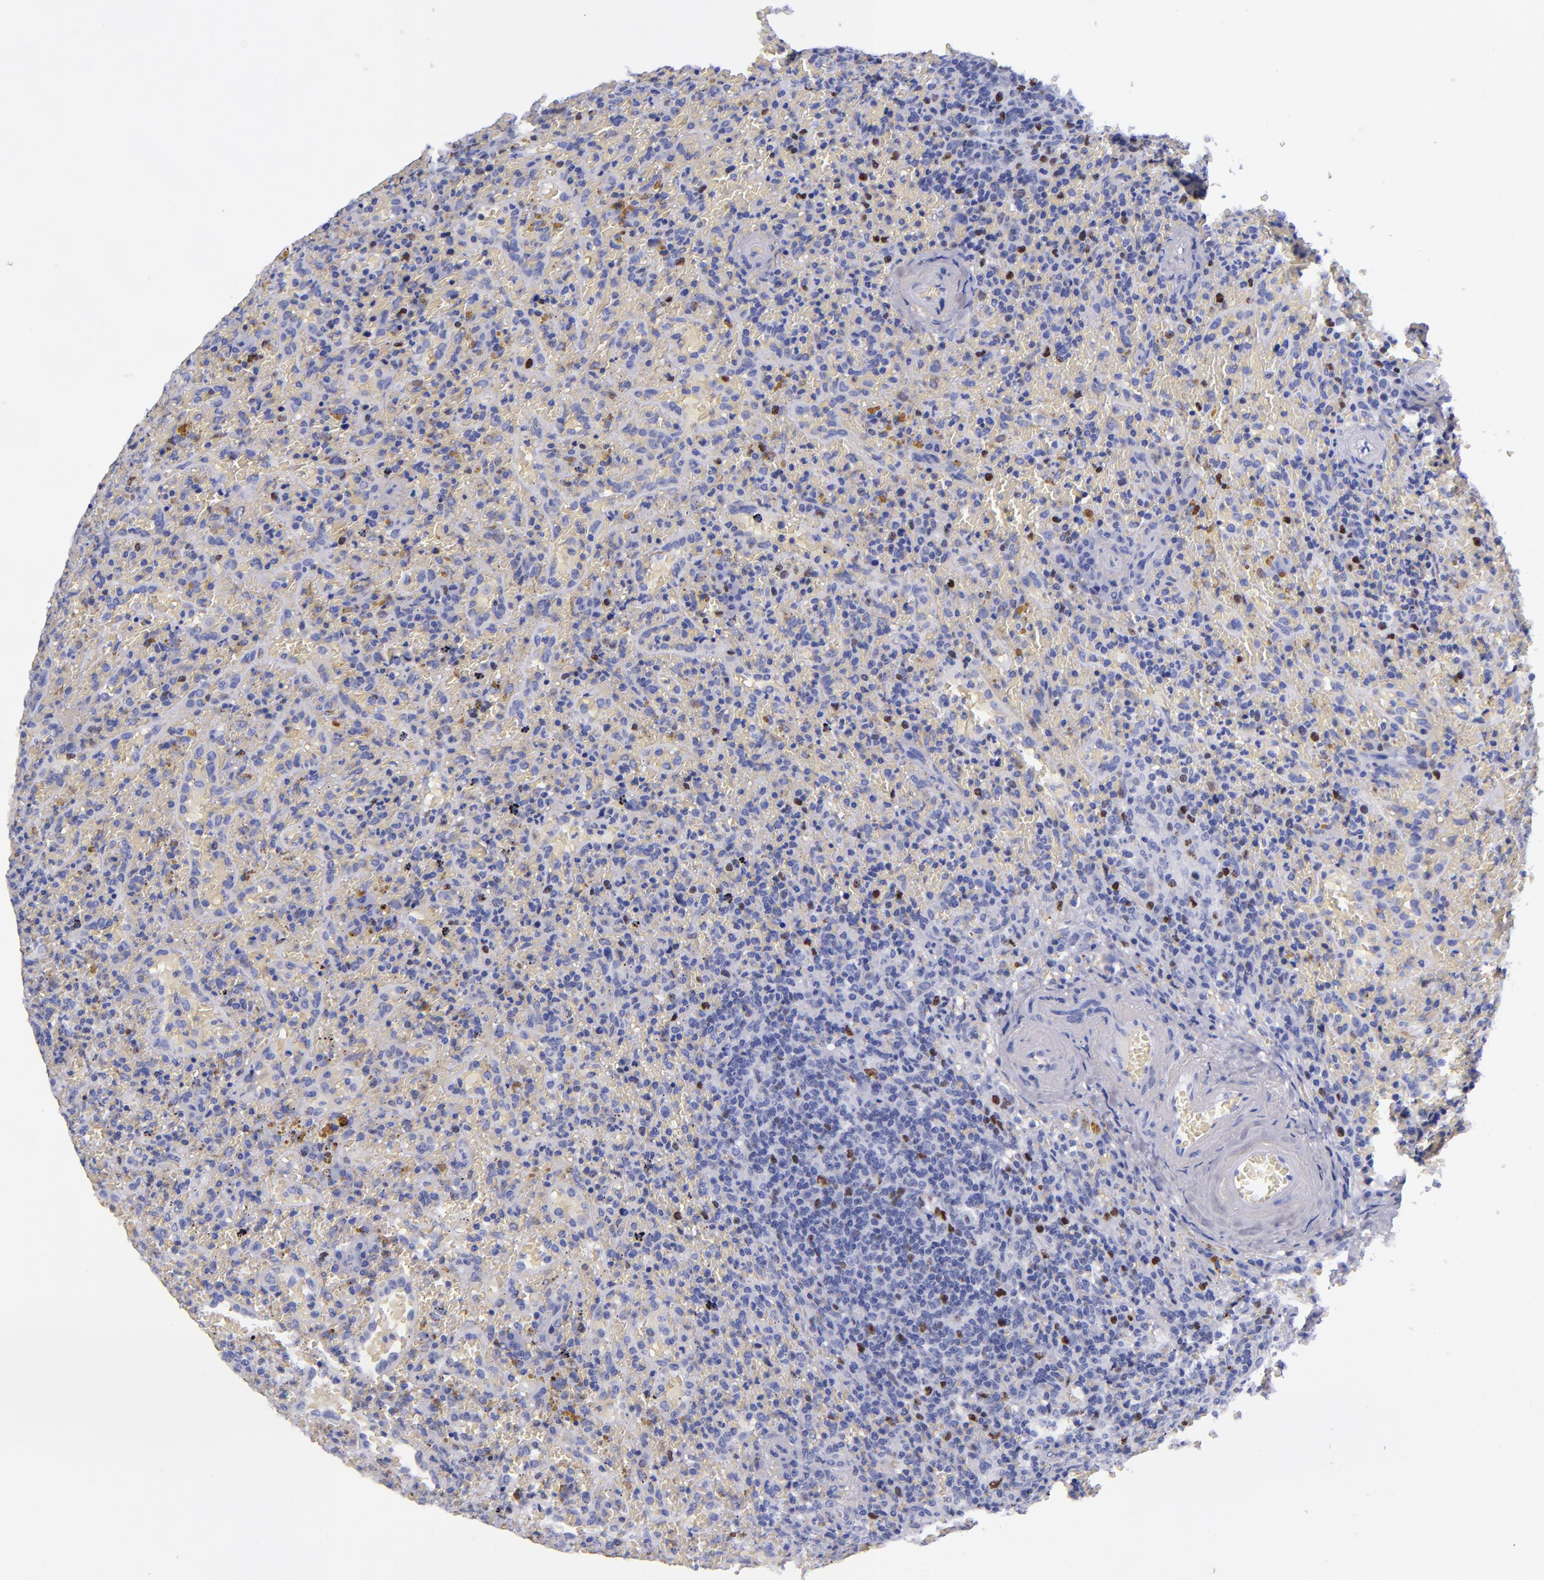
{"staining": {"intensity": "negative", "quantity": "none", "location": "none"}, "tissue": "lymphoma", "cell_type": "Tumor cells", "image_type": "cancer", "snomed": [{"axis": "morphology", "description": "Malignant lymphoma, non-Hodgkin's type, High grade"}, {"axis": "topography", "description": "Spleen"}, {"axis": "topography", "description": "Lymph node"}], "caption": "Micrograph shows no significant protein positivity in tumor cells of lymphoma. Brightfield microscopy of IHC stained with DAB (brown) and hematoxylin (blue), captured at high magnification.", "gene": "MCM7", "patient": {"sex": "female", "age": 70}}